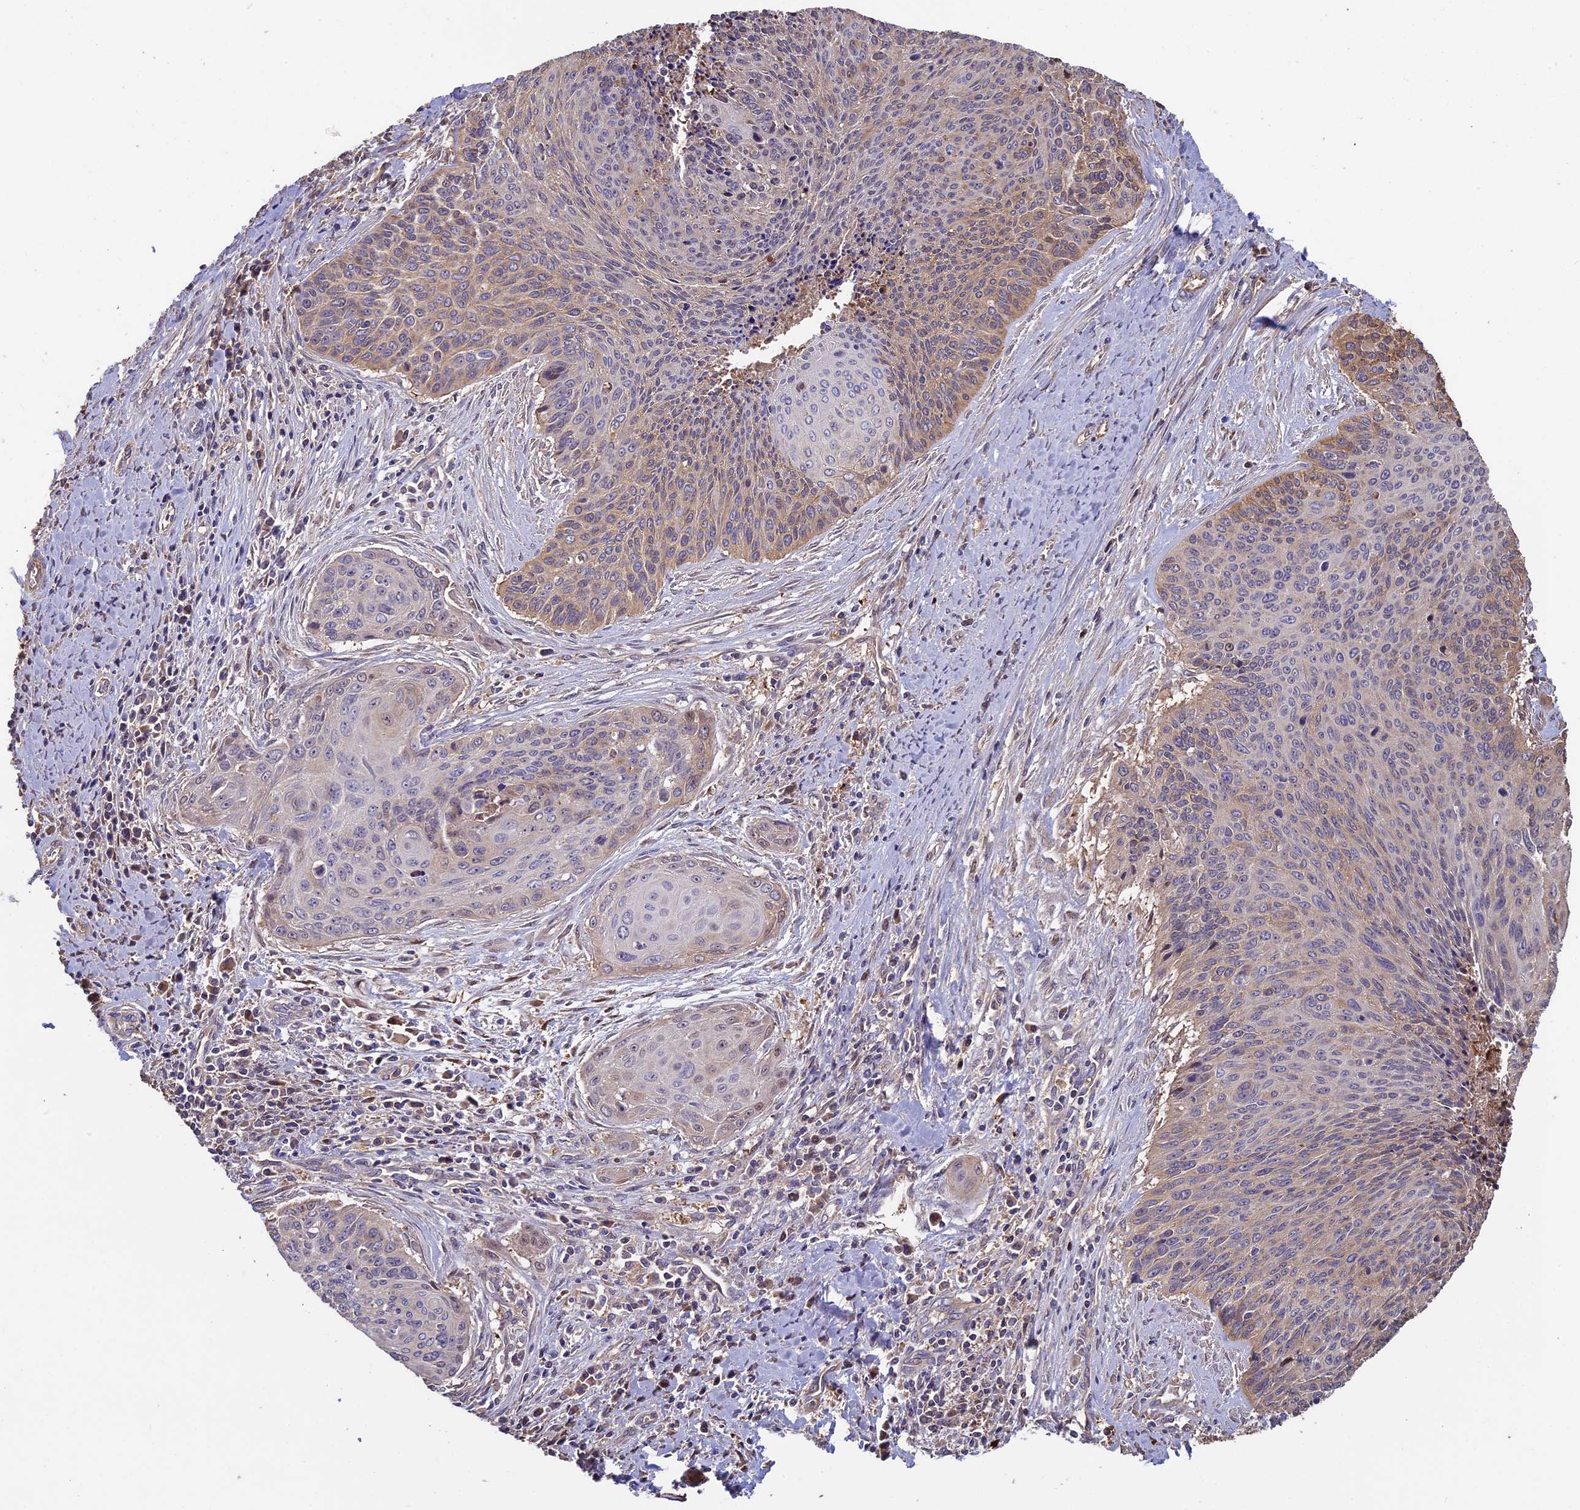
{"staining": {"intensity": "weak", "quantity": "25%-75%", "location": "cytoplasmic/membranous"}, "tissue": "cervical cancer", "cell_type": "Tumor cells", "image_type": "cancer", "snomed": [{"axis": "morphology", "description": "Squamous cell carcinoma, NOS"}, {"axis": "topography", "description": "Cervix"}], "caption": "Tumor cells exhibit weak cytoplasmic/membranous expression in about 25%-75% of cells in cervical squamous cell carcinoma.", "gene": "VWA3A", "patient": {"sex": "female", "age": 55}}